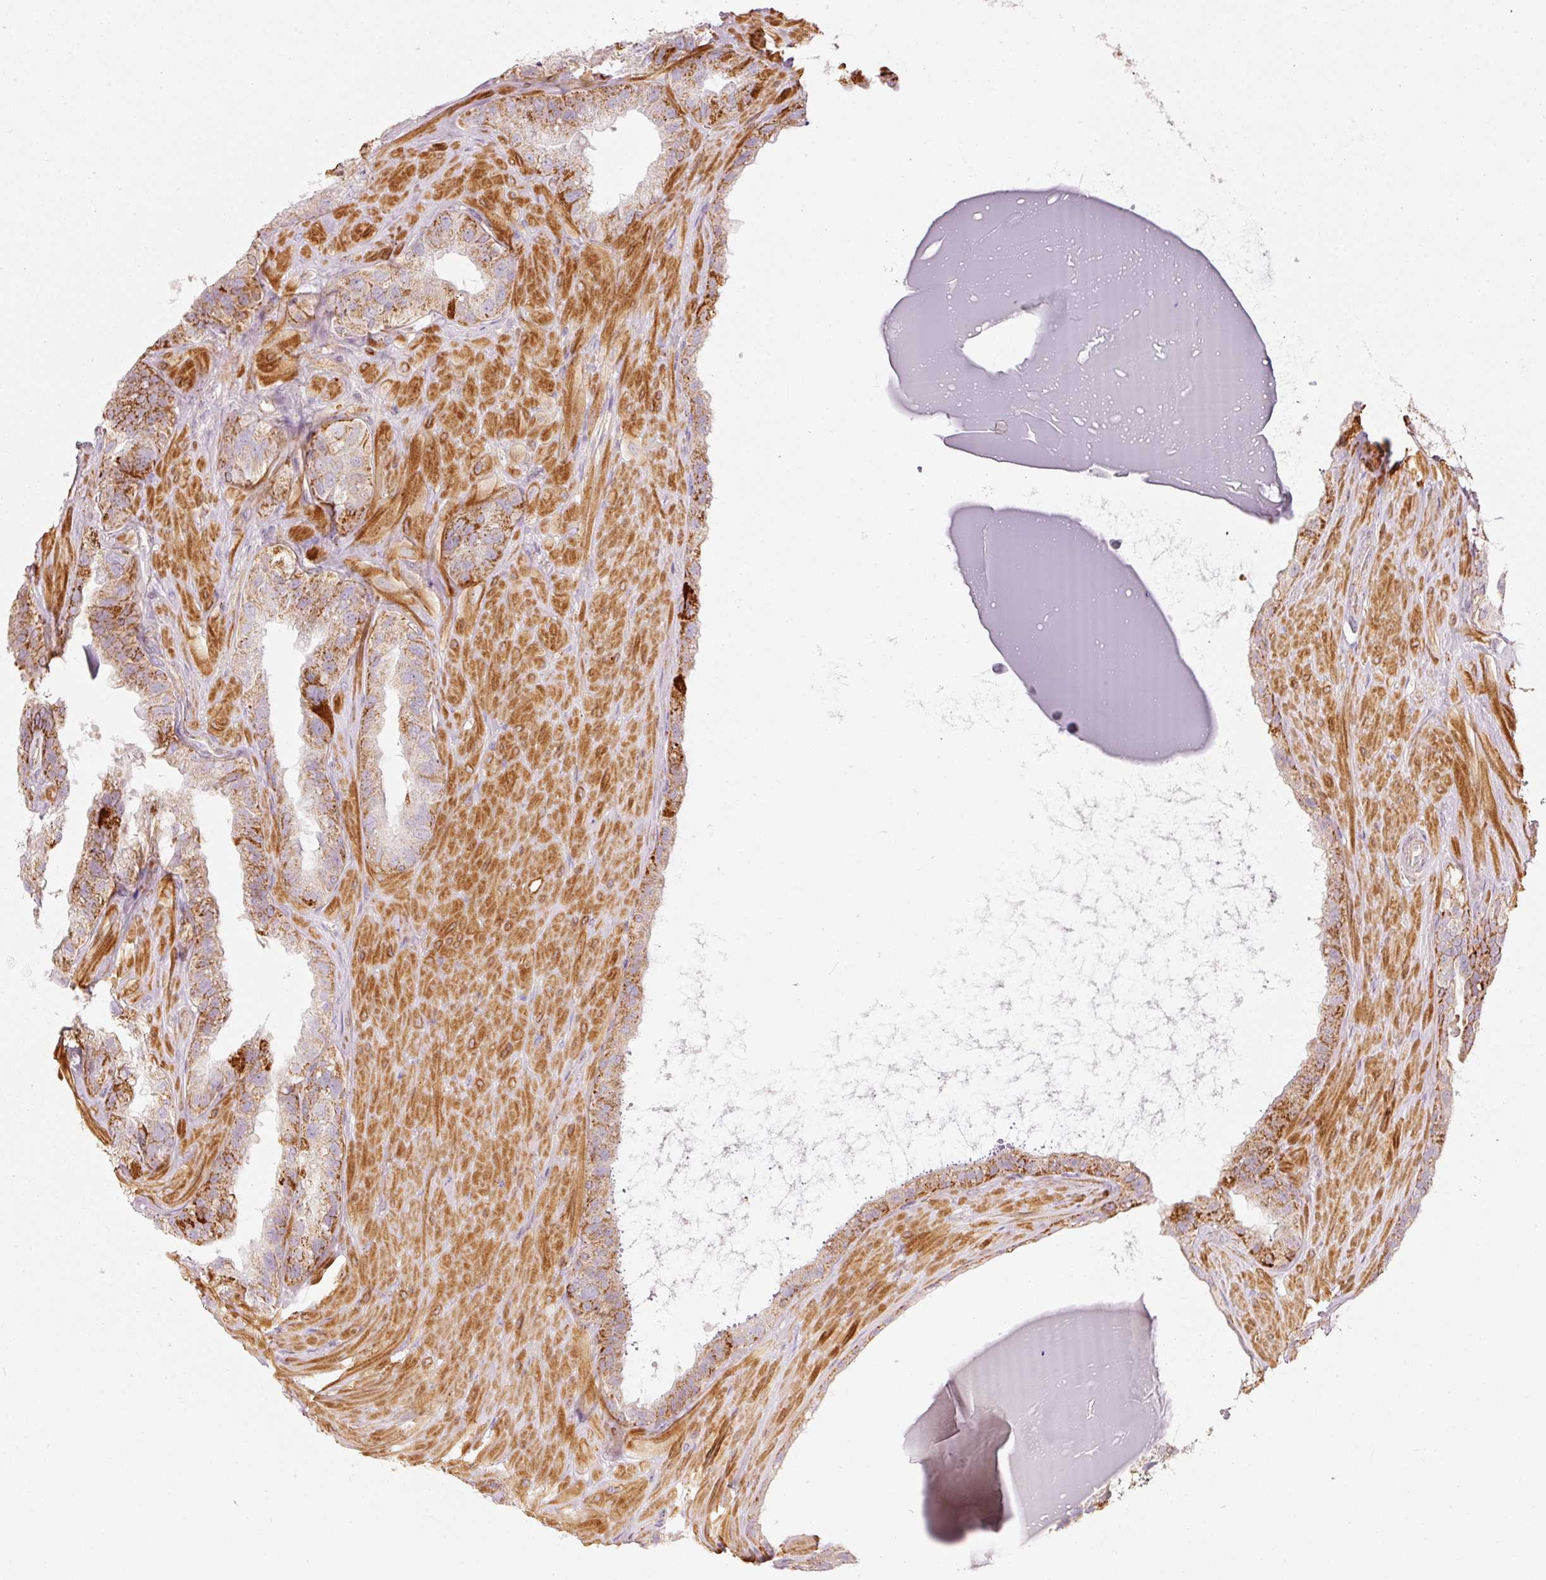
{"staining": {"intensity": "moderate", "quantity": ">75%", "location": "cytoplasmic/membranous"}, "tissue": "seminal vesicle", "cell_type": "Glandular cells", "image_type": "normal", "snomed": [{"axis": "morphology", "description": "Normal tissue, NOS"}, {"axis": "topography", "description": "Seminal veicle"}, {"axis": "topography", "description": "Peripheral nerve tissue"}], "caption": "Immunohistochemical staining of benign human seminal vesicle shows moderate cytoplasmic/membranous protein positivity in about >75% of glandular cells.", "gene": "C17orf98", "patient": {"sex": "male", "age": 76}}